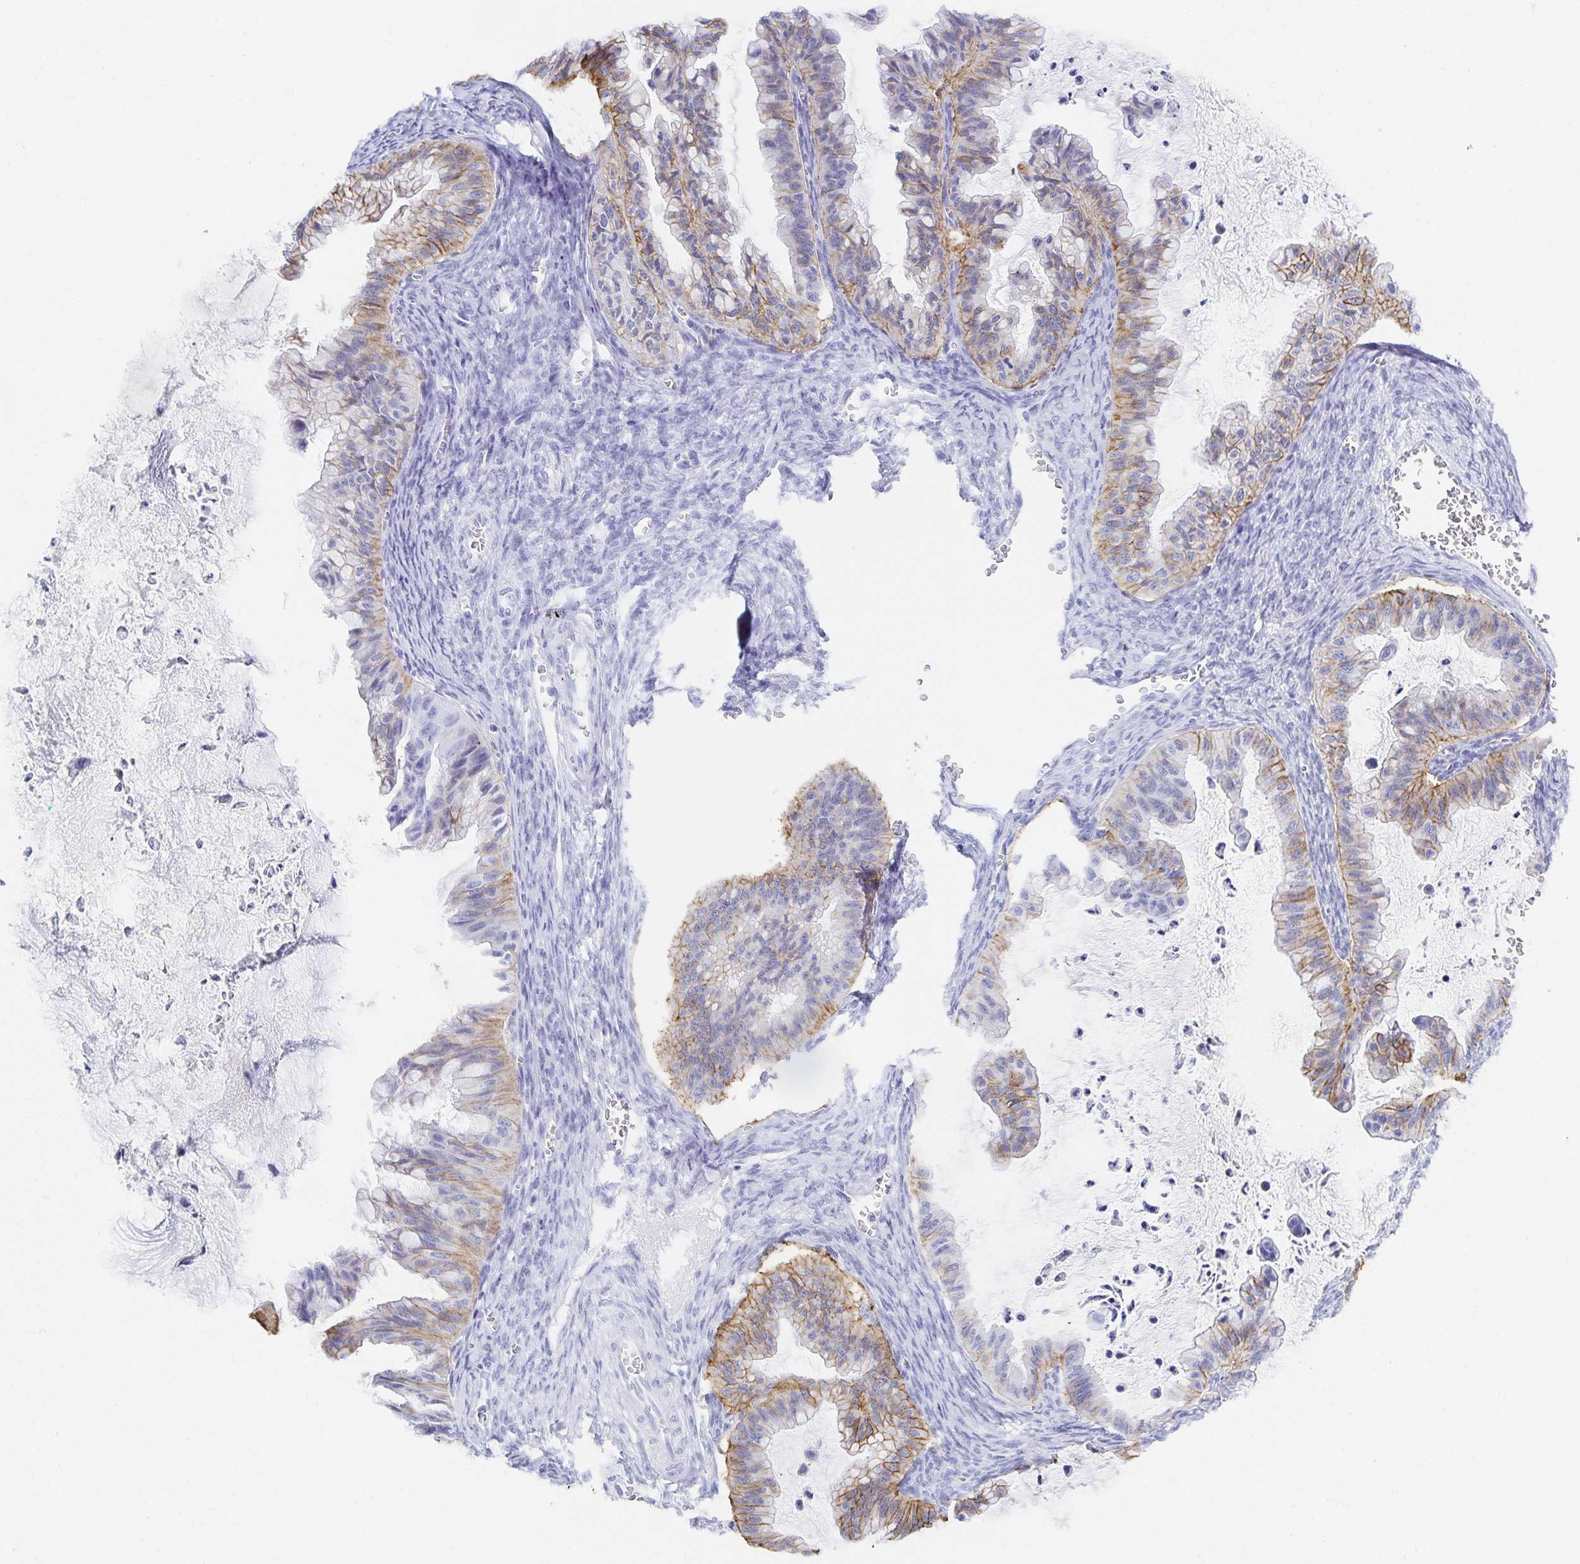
{"staining": {"intensity": "moderate", "quantity": "25%-75%", "location": "cytoplasmic/membranous"}, "tissue": "ovarian cancer", "cell_type": "Tumor cells", "image_type": "cancer", "snomed": [{"axis": "morphology", "description": "Cystadenocarcinoma, mucinous, NOS"}, {"axis": "topography", "description": "Ovary"}], "caption": "A medium amount of moderate cytoplasmic/membranous staining is seen in about 25%-75% of tumor cells in ovarian cancer (mucinous cystadenocarcinoma) tissue. (DAB (3,3'-diaminobenzidine) IHC with brightfield microscopy, high magnification).", "gene": "SNTN", "patient": {"sex": "female", "age": 72}}